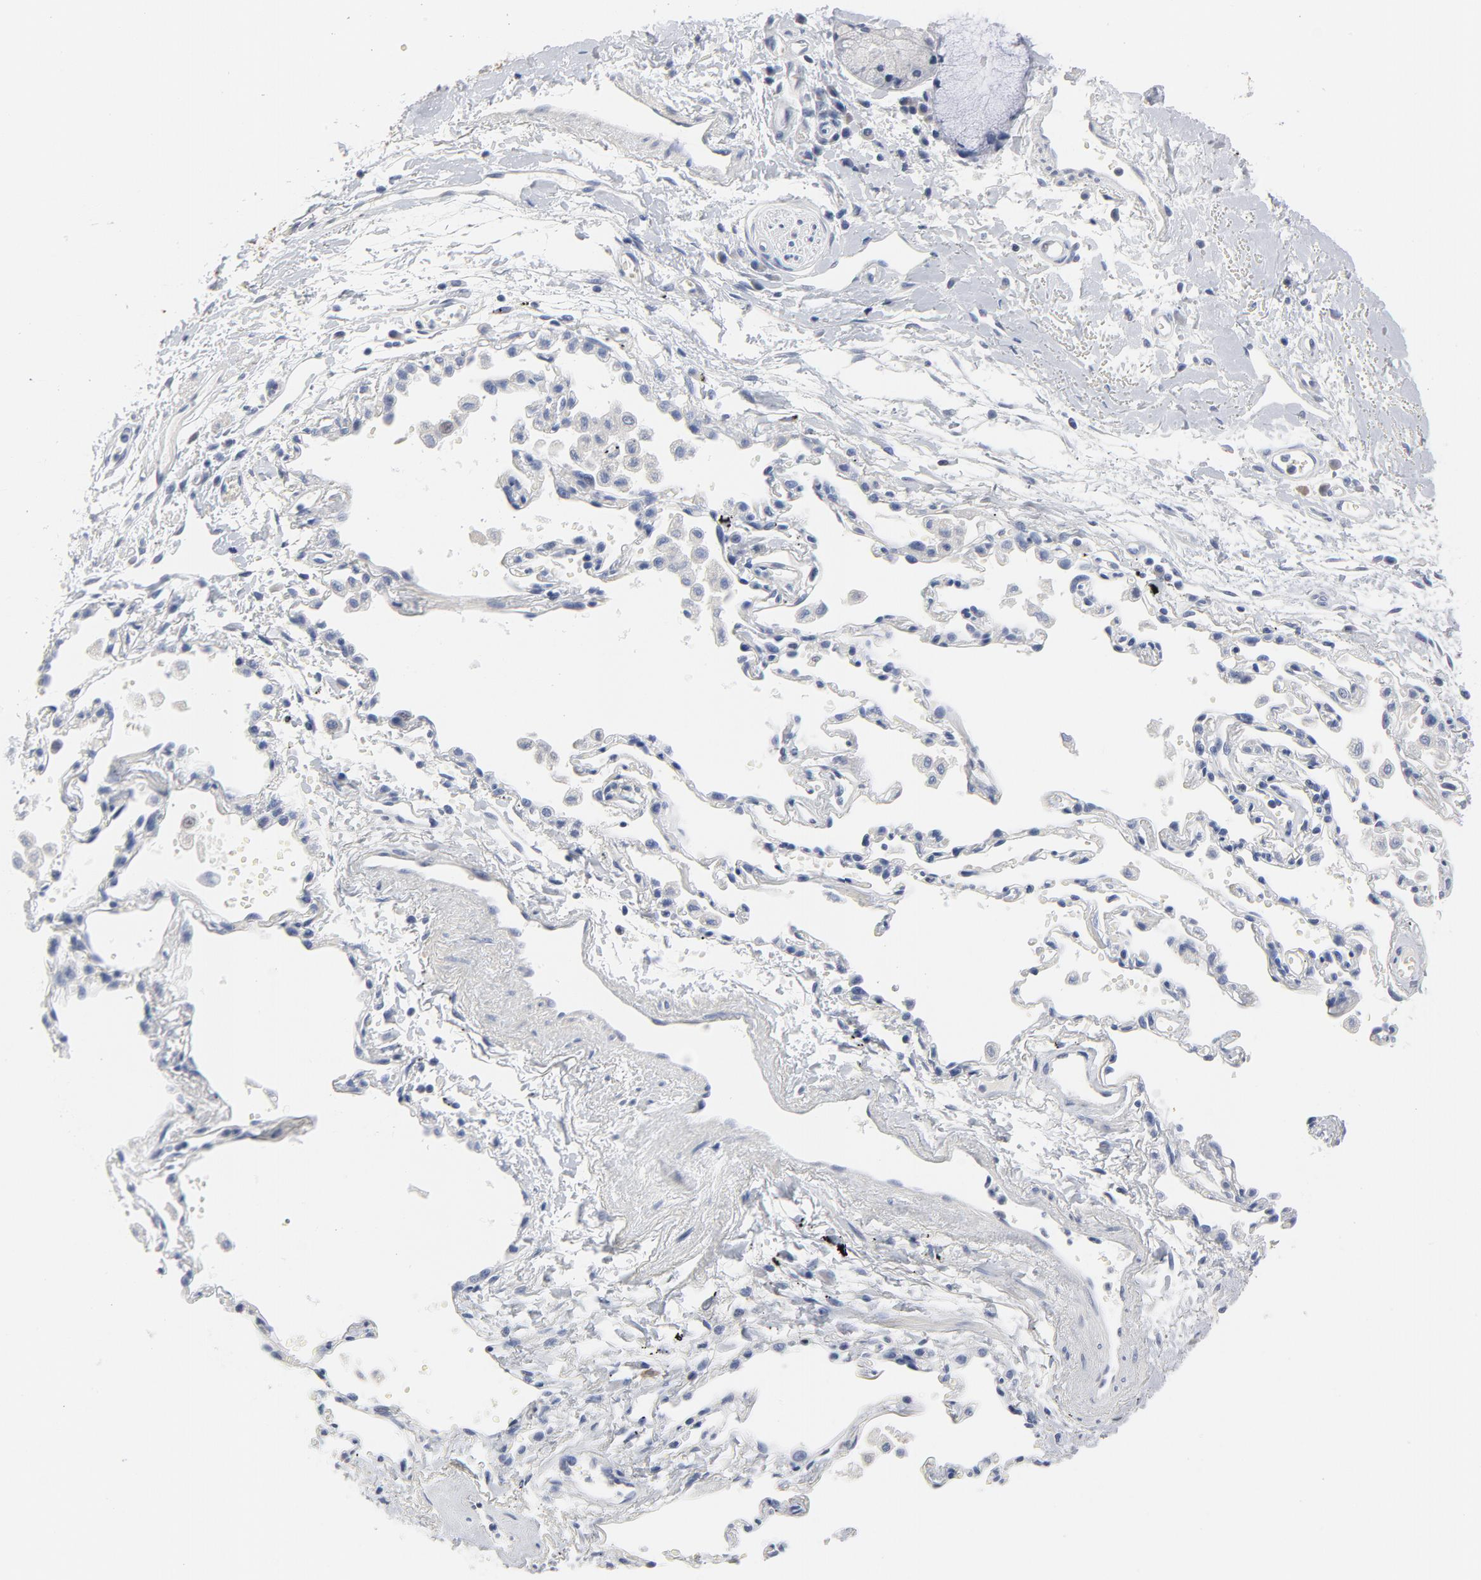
{"staining": {"intensity": "negative", "quantity": "none", "location": "none"}, "tissue": "adipose tissue", "cell_type": "Adipocytes", "image_type": "normal", "snomed": [{"axis": "morphology", "description": "Normal tissue, NOS"}, {"axis": "morphology", "description": "Adenocarcinoma, NOS"}, {"axis": "topography", "description": "Cartilage tissue"}, {"axis": "topography", "description": "Bronchus"}, {"axis": "topography", "description": "Lung"}], "caption": "Immunohistochemistry of normal human adipose tissue shows no staining in adipocytes. The staining was performed using DAB (3,3'-diaminobenzidine) to visualize the protein expression in brown, while the nuclei were stained in blue with hematoxylin (Magnification: 20x).", "gene": "KCNK13", "patient": {"sex": "female", "age": 67}}